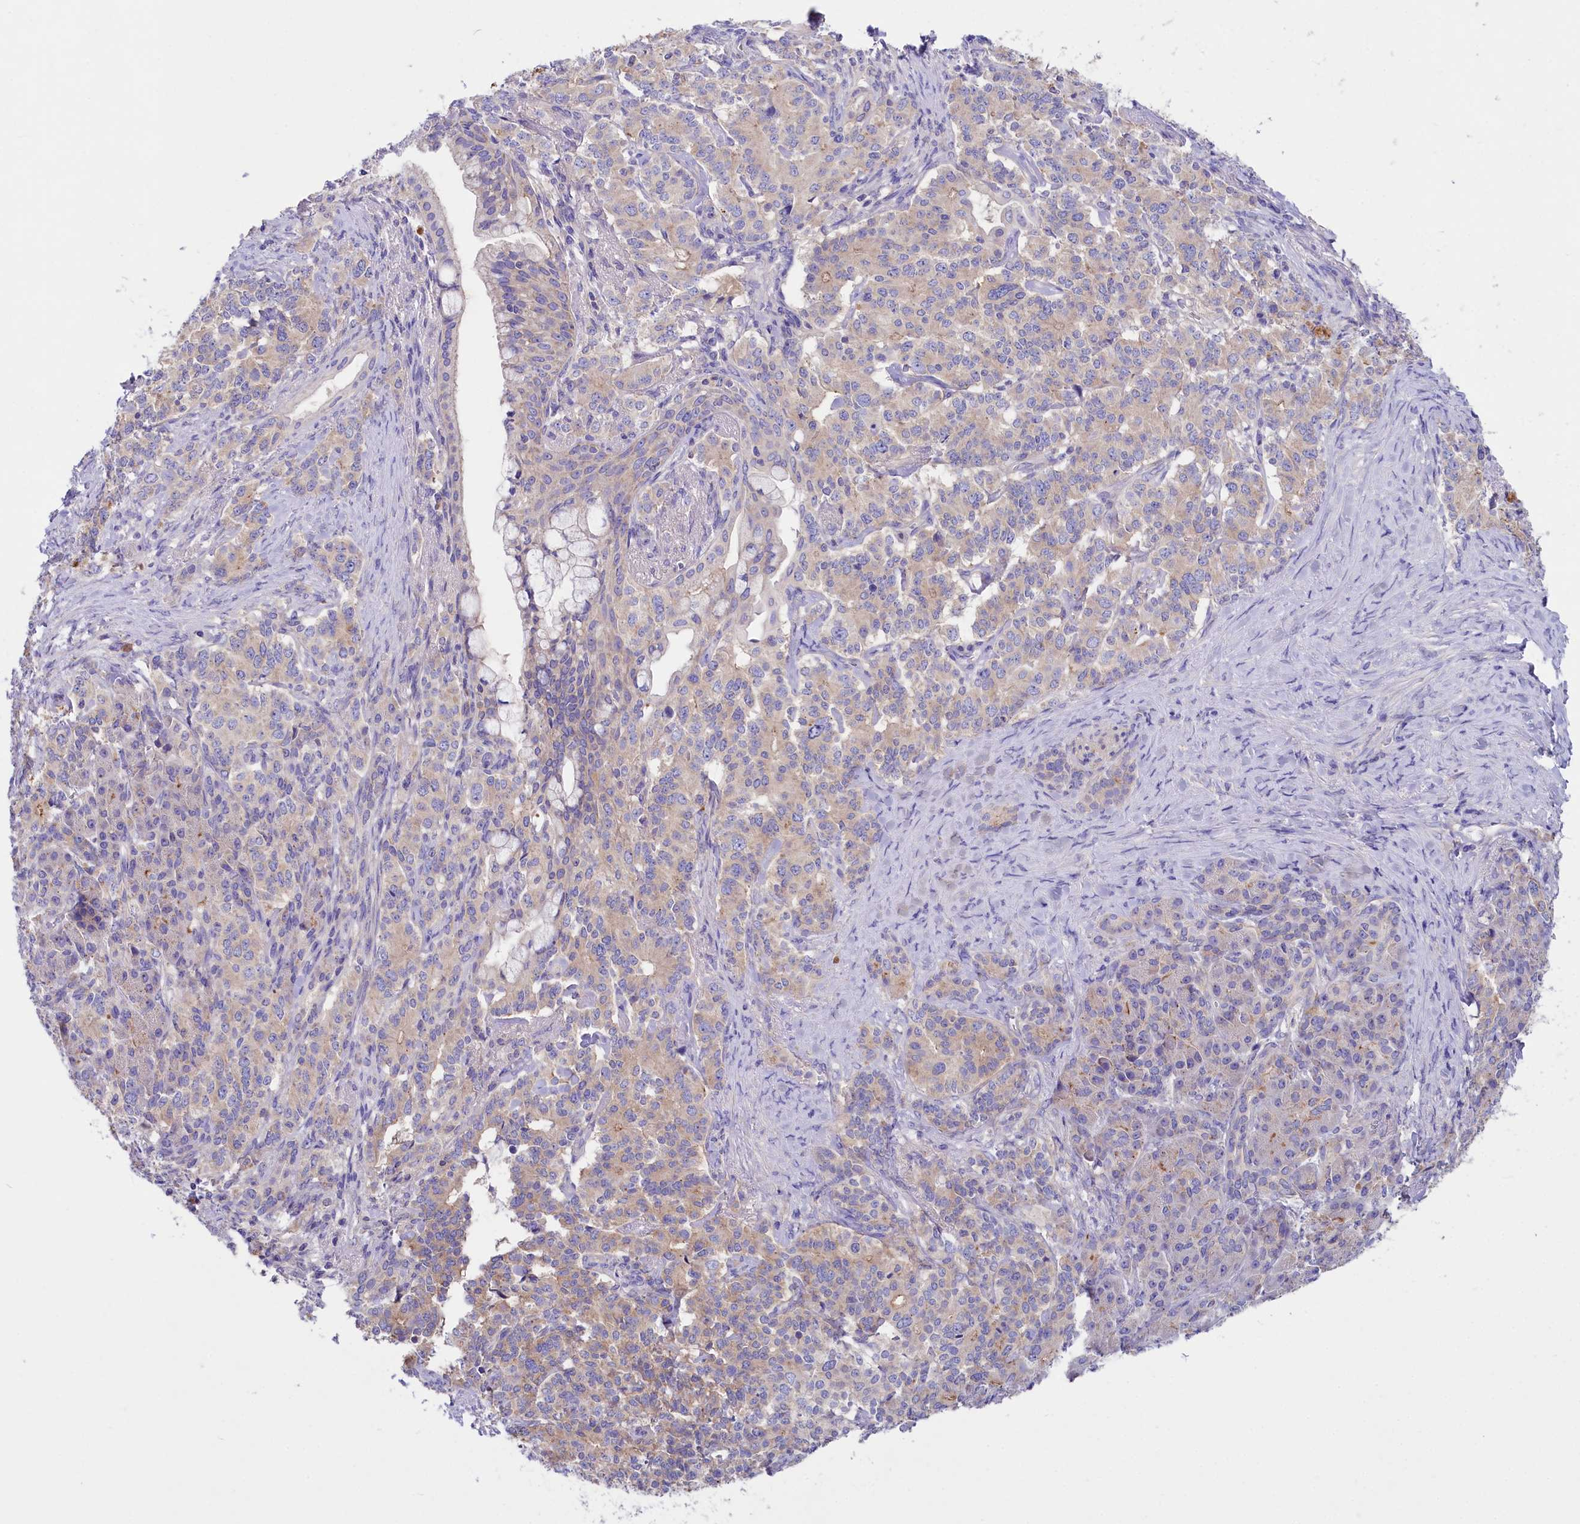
{"staining": {"intensity": "moderate", "quantity": "<25%", "location": "cytoplasmic/membranous"}, "tissue": "pancreatic cancer", "cell_type": "Tumor cells", "image_type": "cancer", "snomed": [{"axis": "morphology", "description": "Adenocarcinoma, NOS"}, {"axis": "topography", "description": "Pancreas"}], "caption": "This is a histology image of IHC staining of pancreatic cancer (adenocarcinoma), which shows moderate positivity in the cytoplasmic/membranous of tumor cells.", "gene": "VPS26B", "patient": {"sex": "female", "age": 74}}